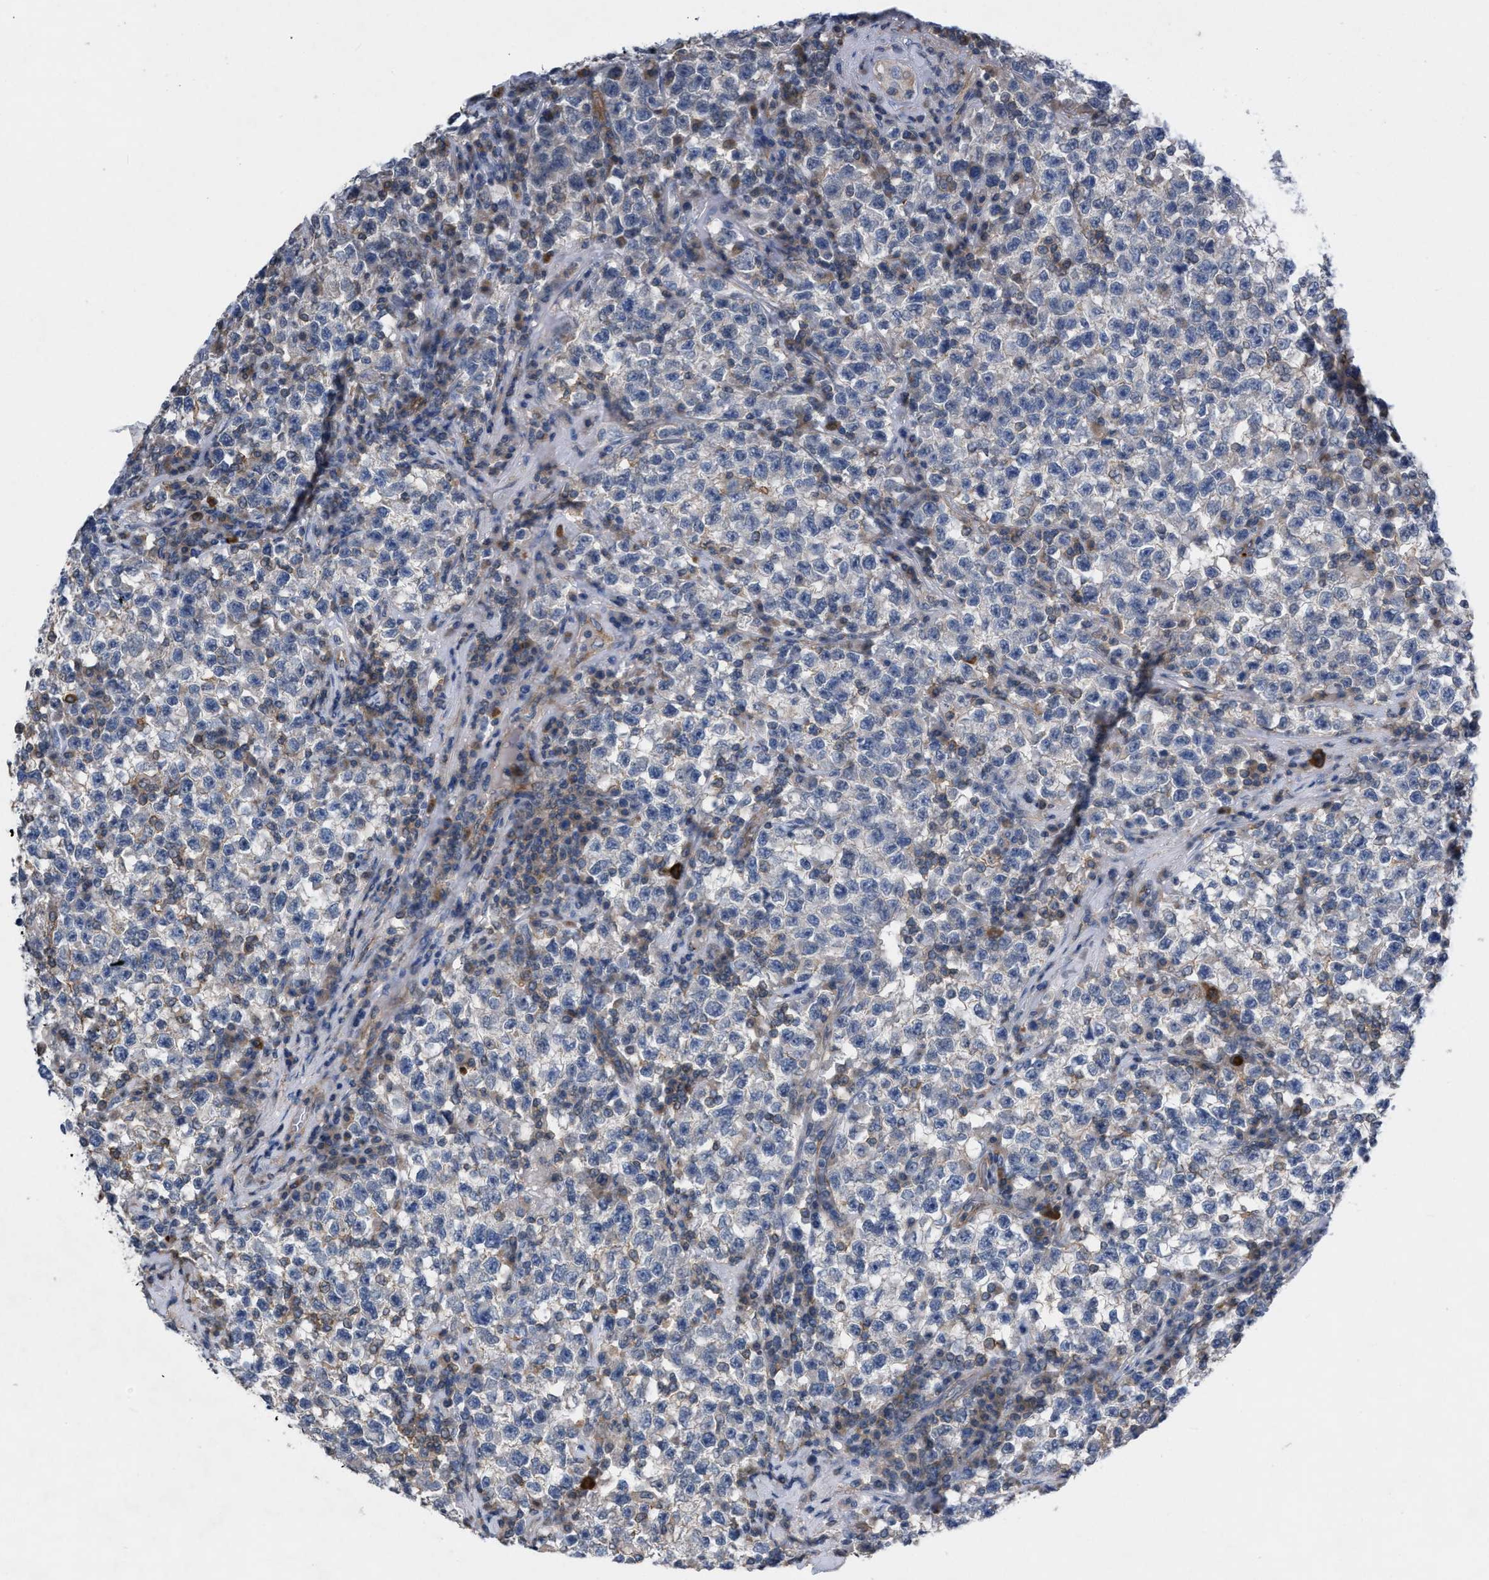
{"staining": {"intensity": "negative", "quantity": "none", "location": "none"}, "tissue": "testis cancer", "cell_type": "Tumor cells", "image_type": "cancer", "snomed": [{"axis": "morphology", "description": "Seminoma, NOS"}, {"axis": "topography", "description": "Testis"}], "caption": "Immunohistochemistry micrograph of neoplastic tissue: human testis cancer (seminoma) stained with DAB (3,3'-diaminobenzidine) shows no significant protein staining in tumor cells.", "gene": "TMEM131", "patient": {"sex": "male", "age": 22}}